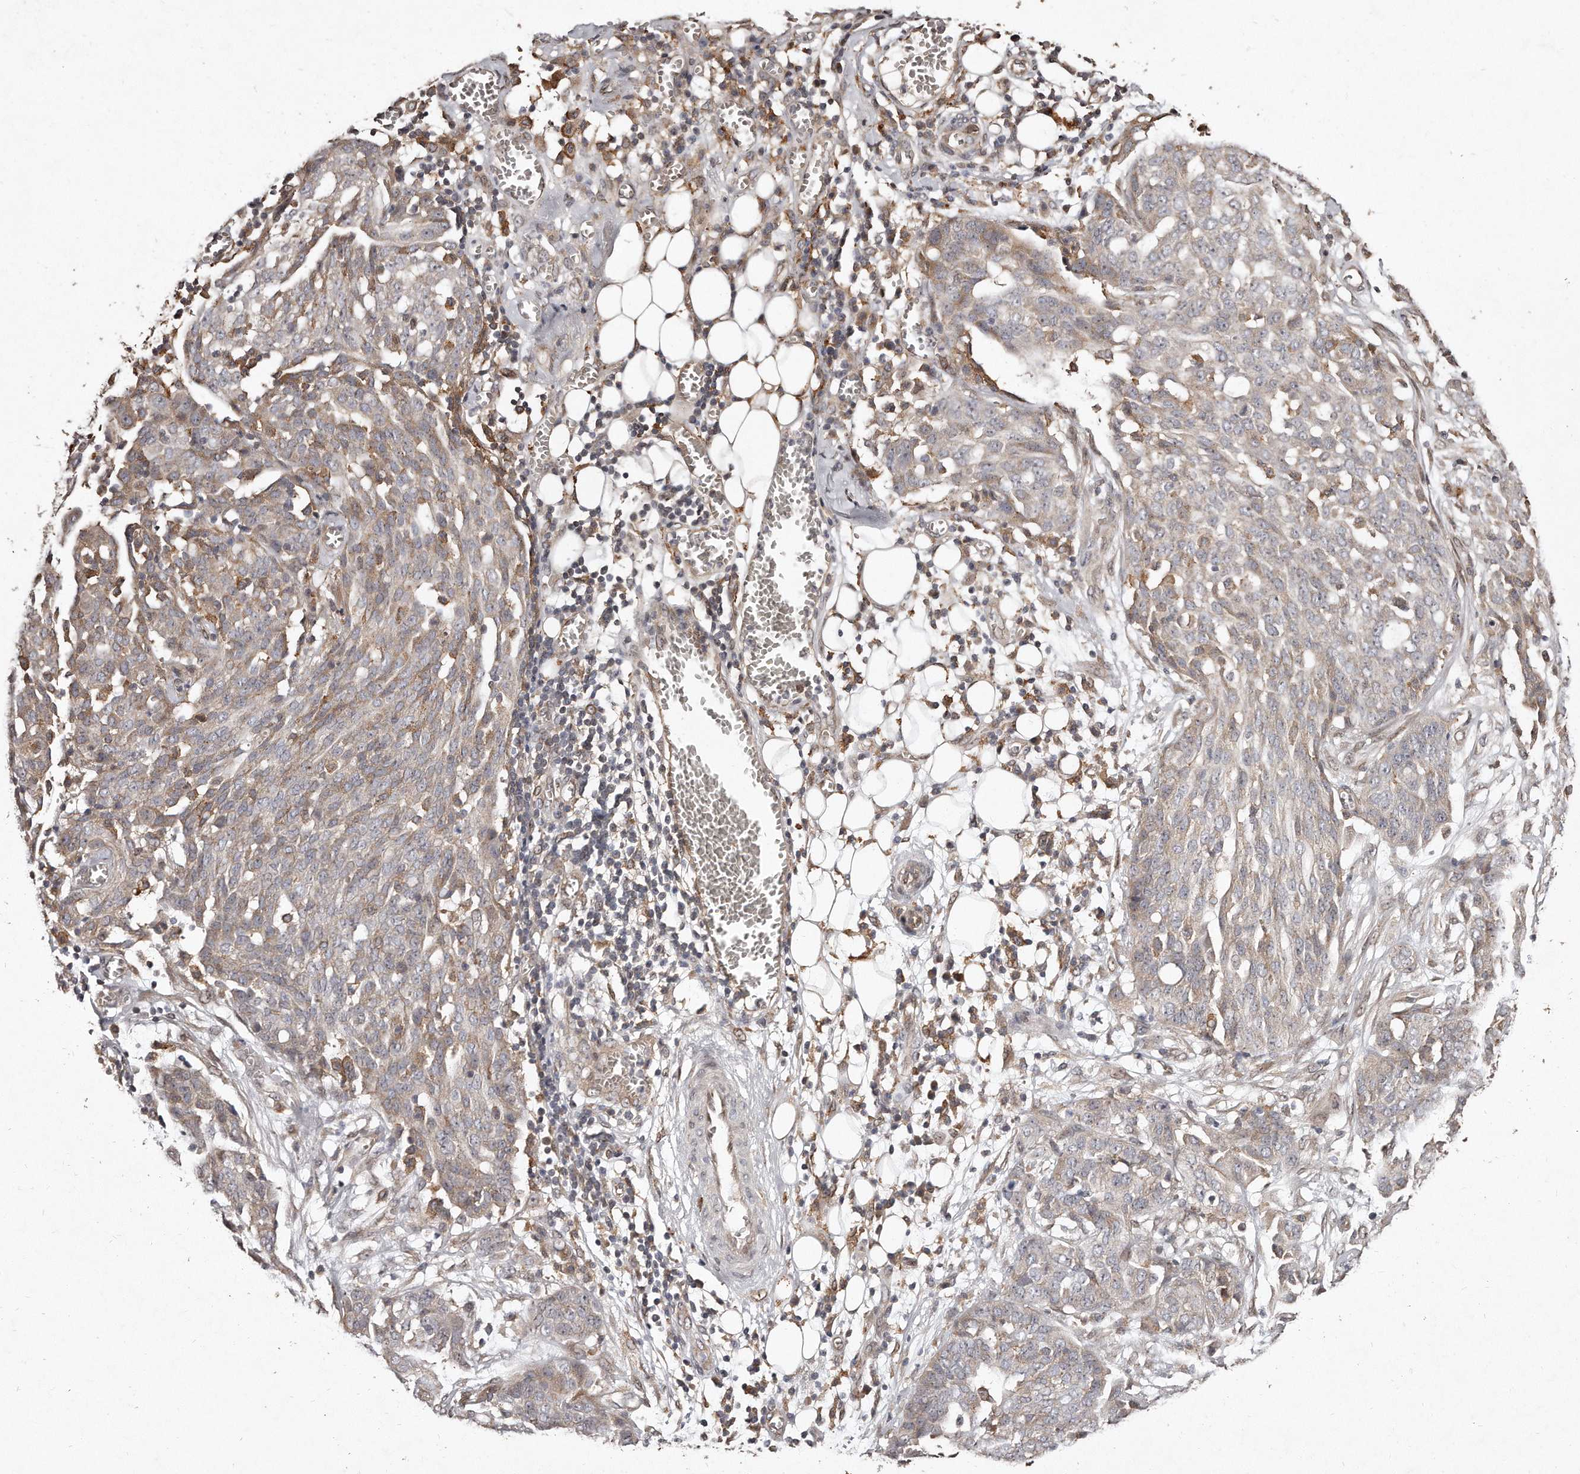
{"staining": {"intensity": "moderate", "quantity": "<25%", "location": "cytoplasmic/membranous"}, "tissue": "ovarian cancer", "cell_type": "Tumor cells", "image_type": "cancer", "snomed": [{"axis": "morphology", "description": "Cystadenocarcinoma, serous, NOS"}, {"axis": "topography", "description": "Soft tissue"}, {"axis": "topography", "description": "Ovary"}], "caption": "An immunohistochemistry image of neoplastic tissue is shown. Protein staining in brown shows moderate cytoplasmic/membranous positivity in serous cystadenocarcinoma (ovarian) within tumor cells.", "gene": "HASPIN", "patient": {"sex": "female", "age": 57}}